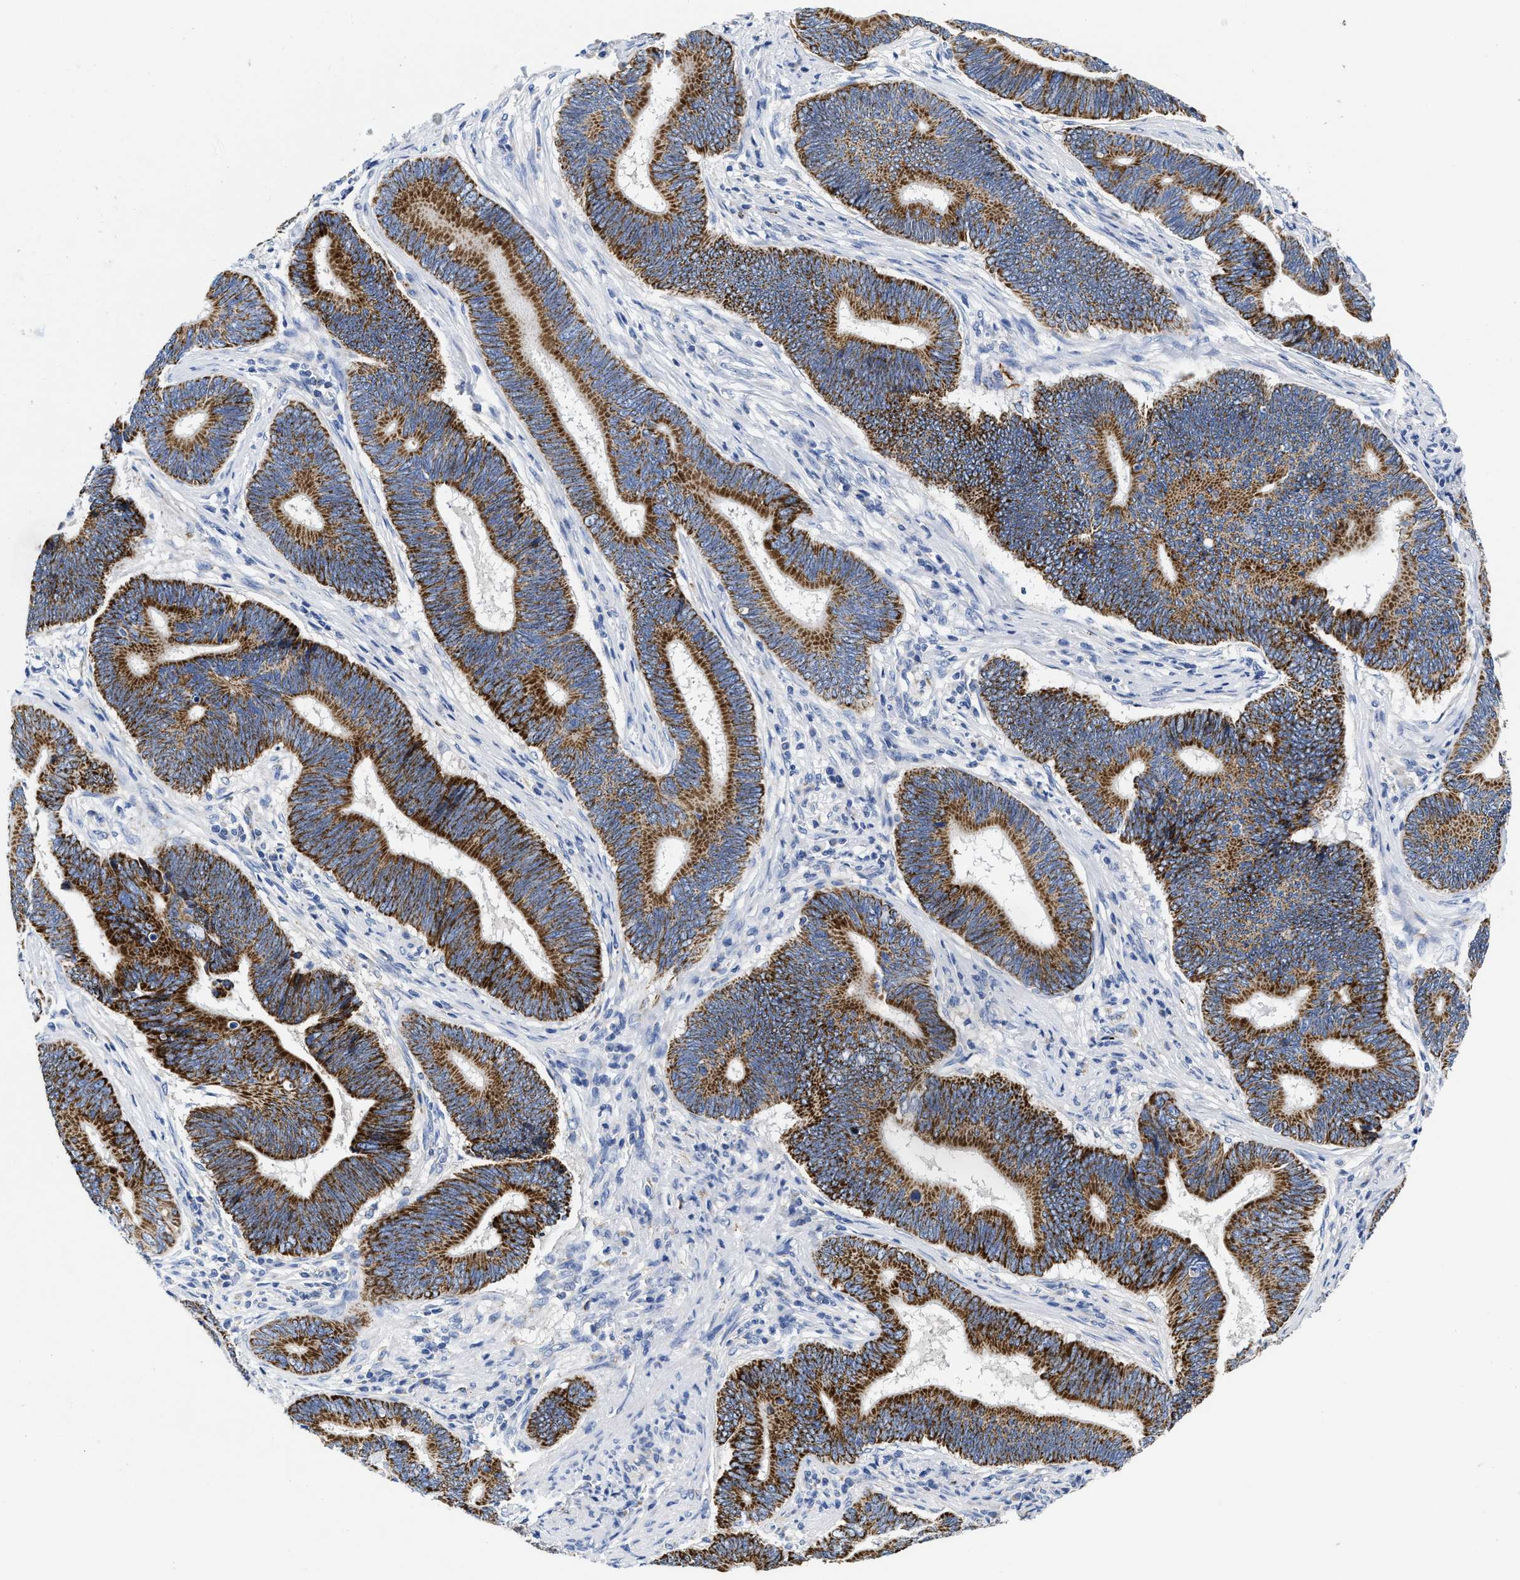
{"staining": {"intensity": "strong", "quantity": ">75%", "location": "cytoplasmic/membranous"}, "tissue": "pancreatic cancer", "cell_type": "Tumor cells", "image_type": "cancer", "snomed": [{"axis": "morphology", "description": "Adenocarcinoma, NOS"}, {"axis": "topography", "description": "Pancreas"}], "caption": "High-magnification brightfield microscopy of adenocarcinoma (pancreatic) stained with DAB (3,3'-diaminobenzidine) (brown) and counterstained with hematoxylin (blue). tumor cells exhibit strong cytoplasmic/membranous staining is appreciated in about>75% of cells.", "gene": "TBRG4", "patient": {"sex": "female", "age": 70}}